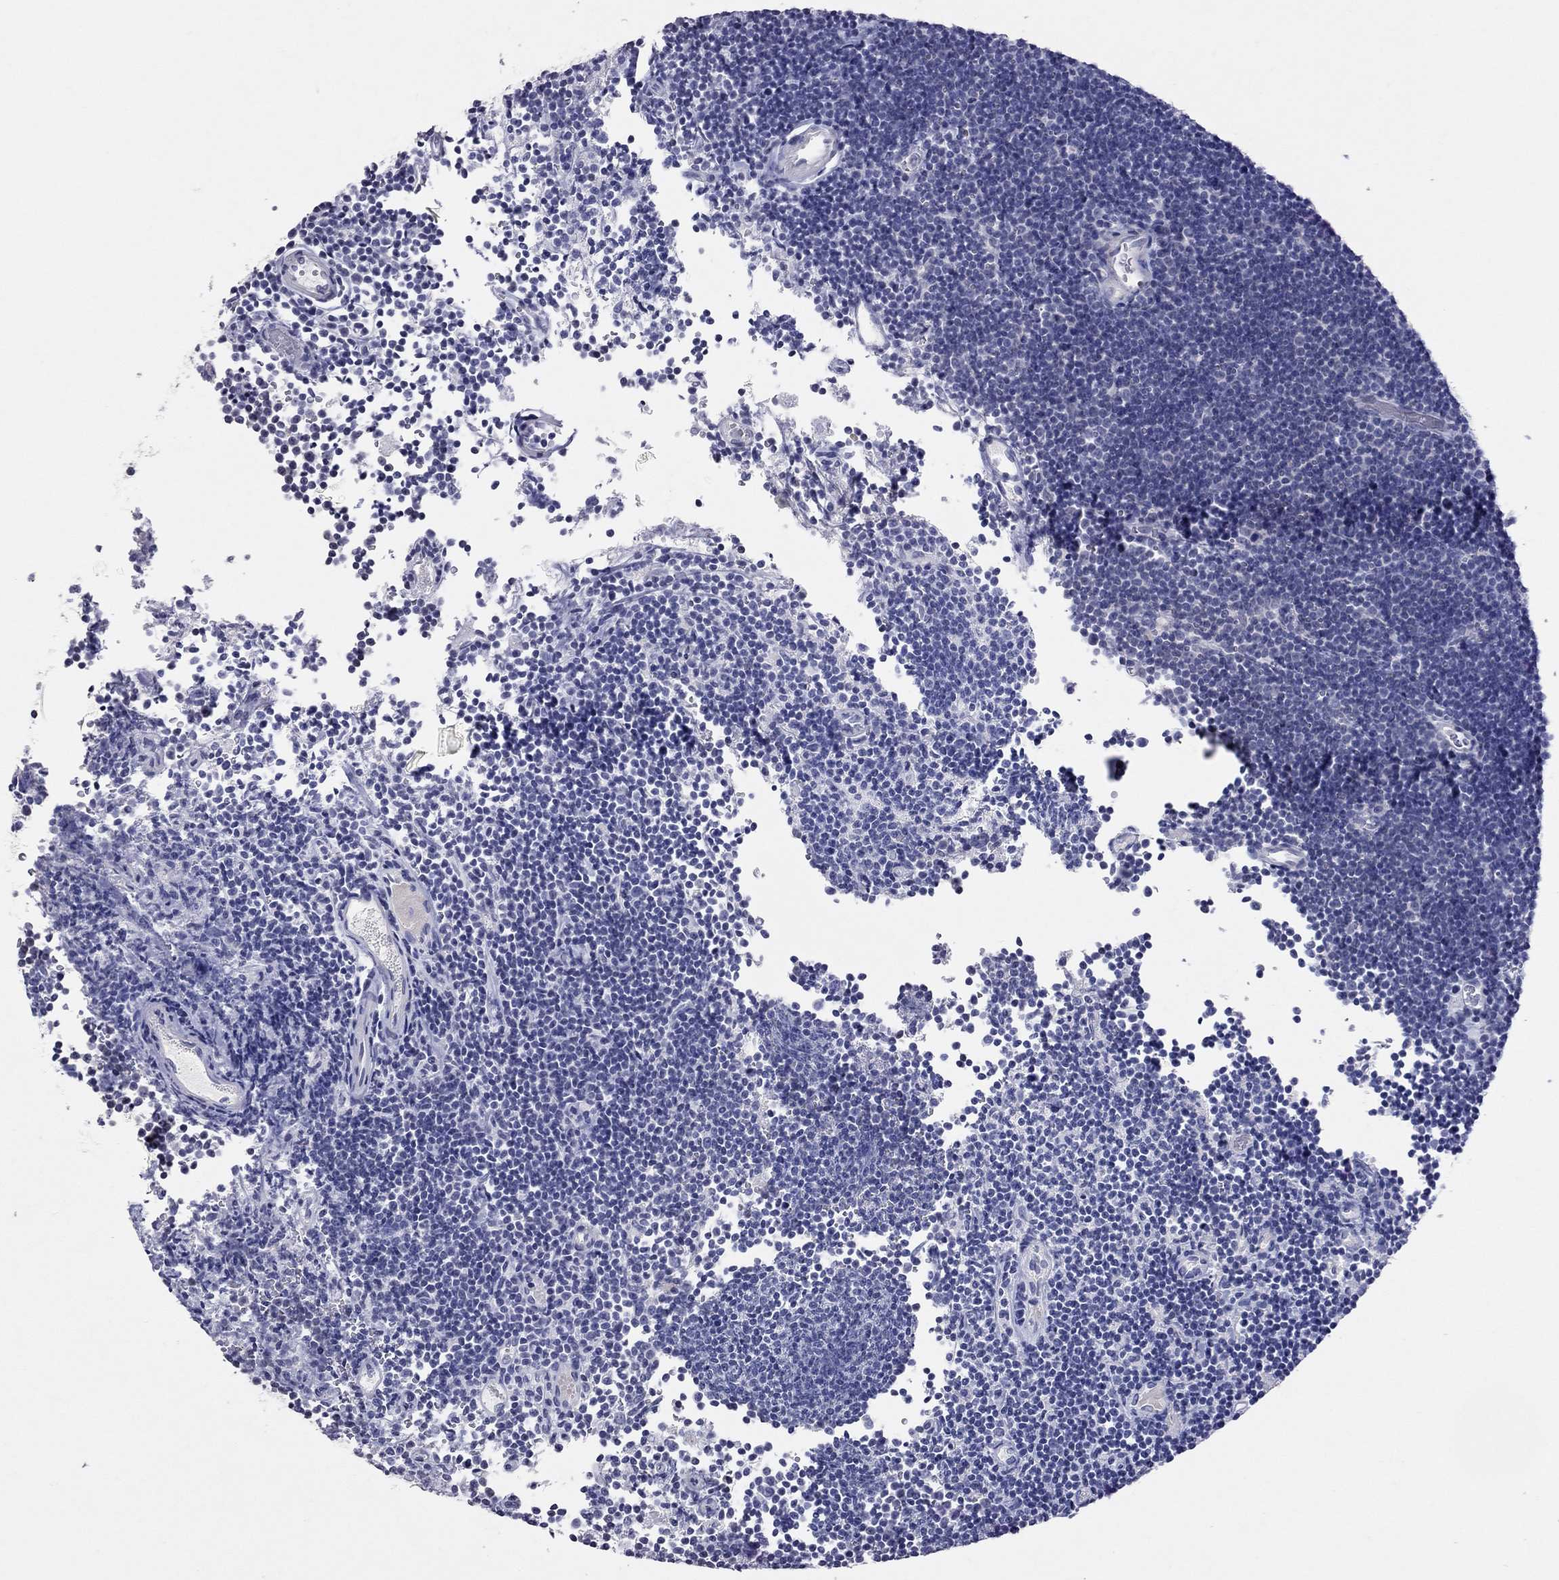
{"staining": {"intensity": "negative", "quantity": "none", "location": "none"}, "tissue": "lymphoma", "cell_type": "Tumor cells", "image_type": "cancer", "snomed": [{"axis": "morphology", "description": "Malignant lymphoma, non-Hodgkin's type, Low grade"}, {"axis": "topography", "description": "Brain"}], "caption": "This is a photomicrograph of immunohistochemistry staining of lymphoma, which shows no staining in tumor cells.", "gene": "TSHB", "patient": {"sex": "female", "age": 66}}